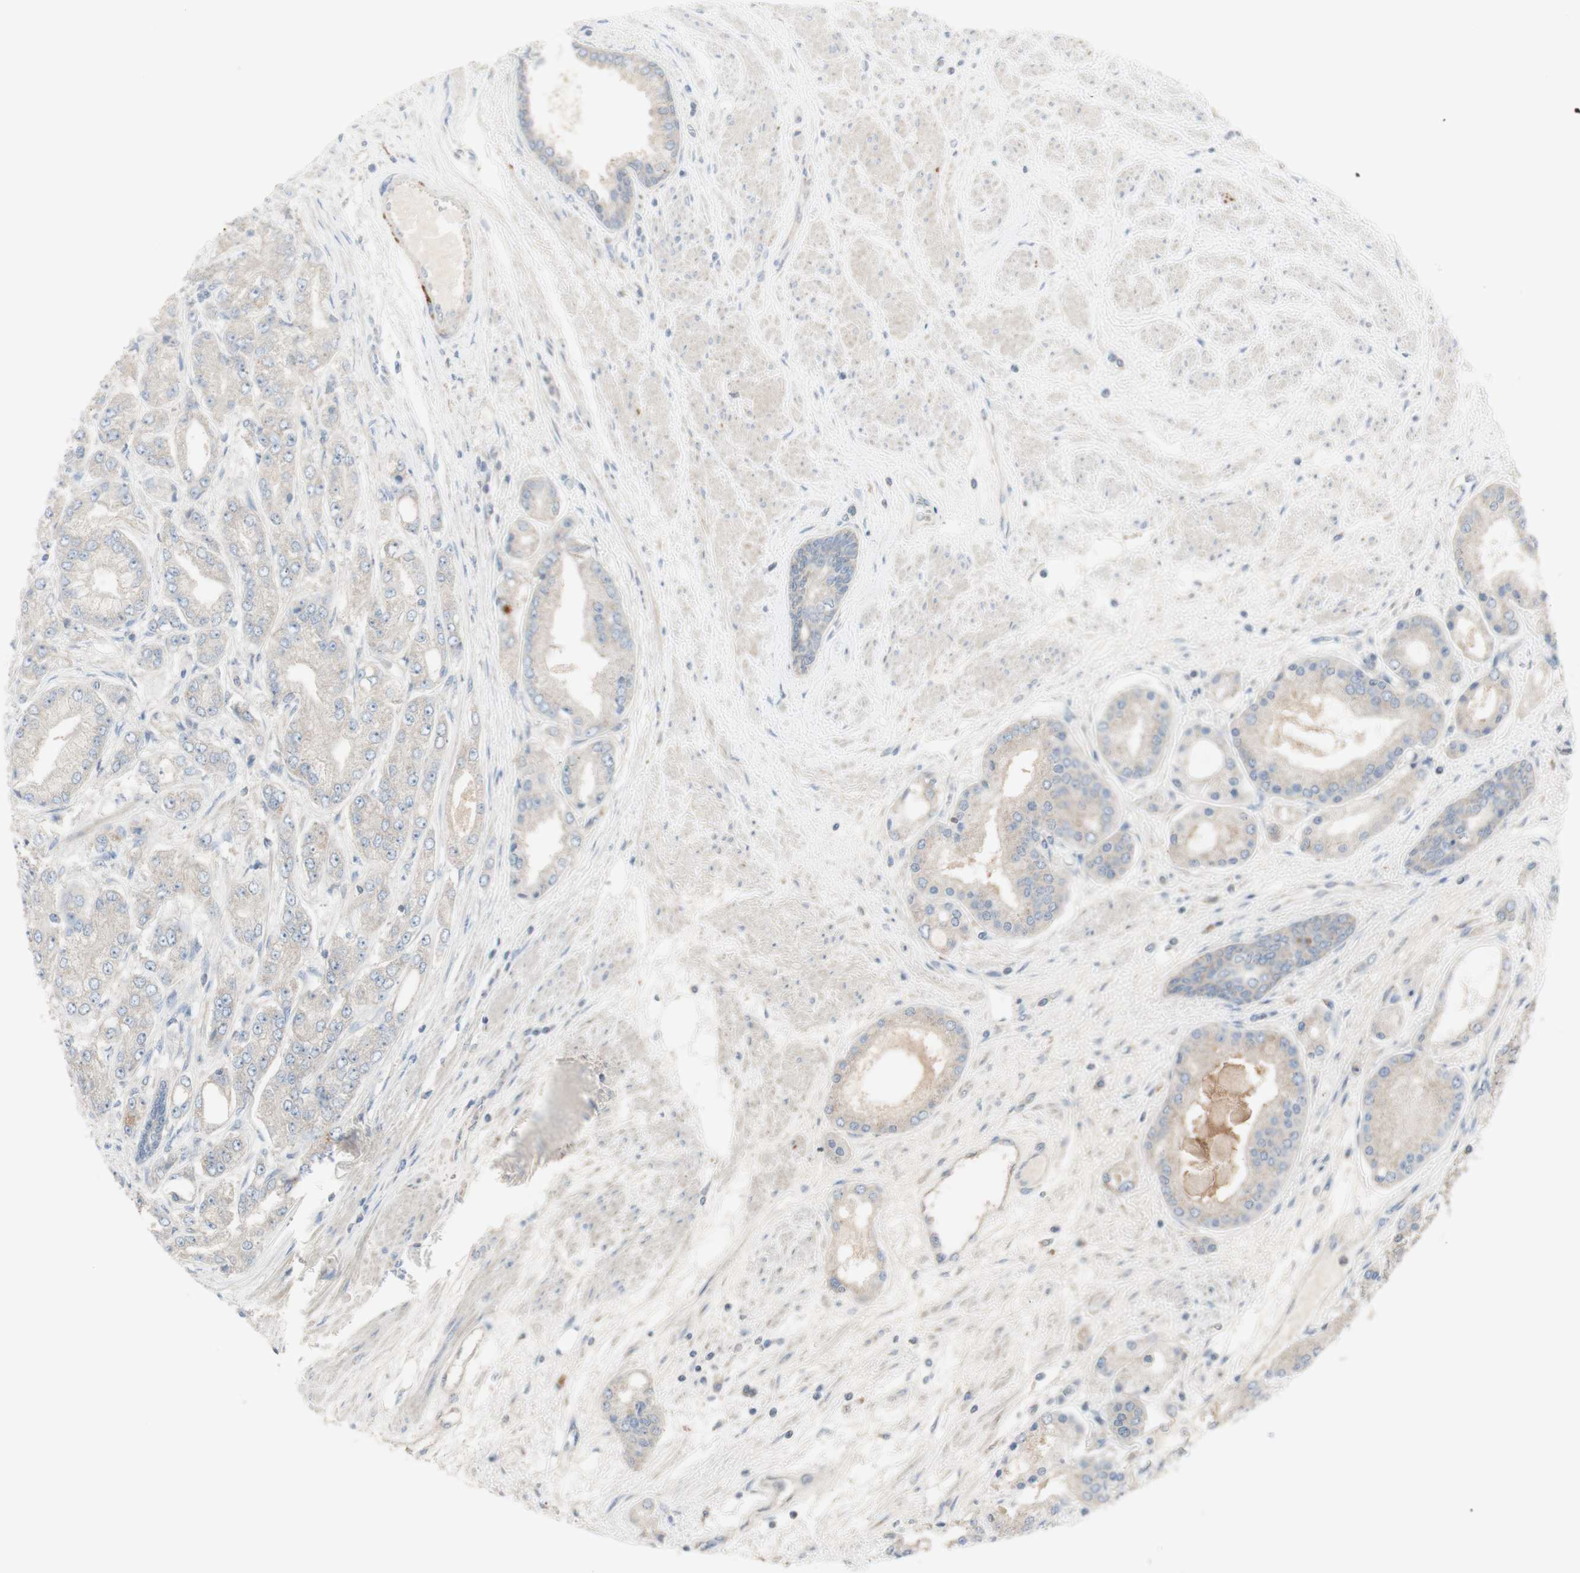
{"staining": {"intensity": "weak", "quantity": "<25%", "location": "cytoplasmic/membranous"}, "tissue": "prostate cancer", "cell_type": "Tumor cells", "image_type": "cancer", "snomed": [{"axis": "morphology", "description": "Adenocarcinoma, High grade"}, {"axis": "topography", "description": "Prostate"}], "caption": "There is no significant positivity in tumor cells of prostate cancer. The staining was performed using DAB to visualize the protein expression in brown, while the nuclei were stained in blue with hematoxylin (Magnification: 20x).", "gene": "C3orf52", "patient": {"sex": "male", "age": 59}}